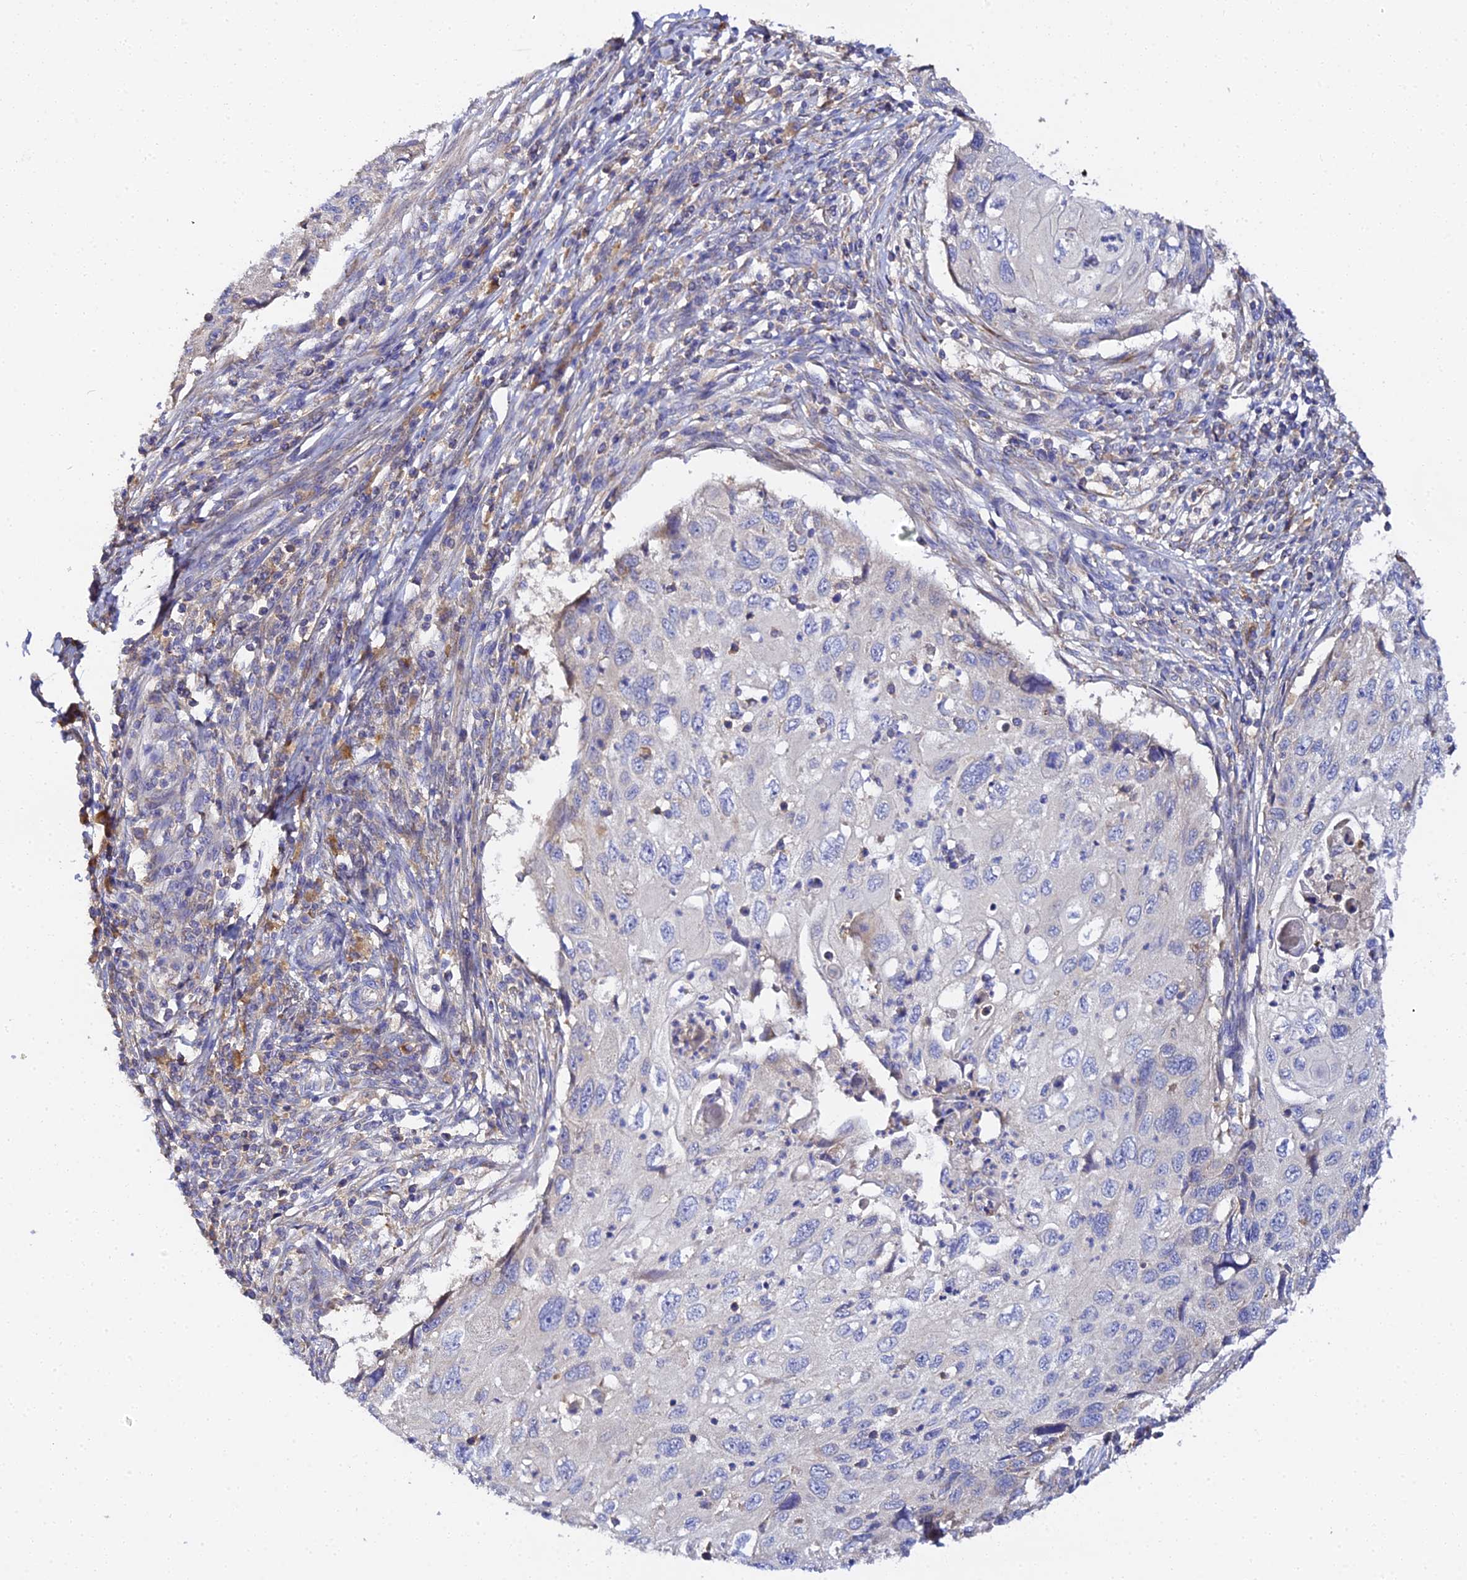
{"staining": {"intensity": "negative", "quantity": "none", "location": "none"}, "tissue": "cervical cancer", "cell_type": "Tumor cells", "image_type": "cancer", "snomed": [{"axis": "morphology", "description": "Squamous cell carcinoma, NOS"}, {"axis": "topography", "description": "Cervix"}], "caption": "Cervical cancer (squamous cell carcinoma) was stained to show a protein in brown. There is no significant expression in tumor cells. (DAB (3,3'-diaminobenzidine) immunohistochemistry (IHC), high magnification).", "gene": "SCX", "patient": {"sex": "female", "age": 70}}